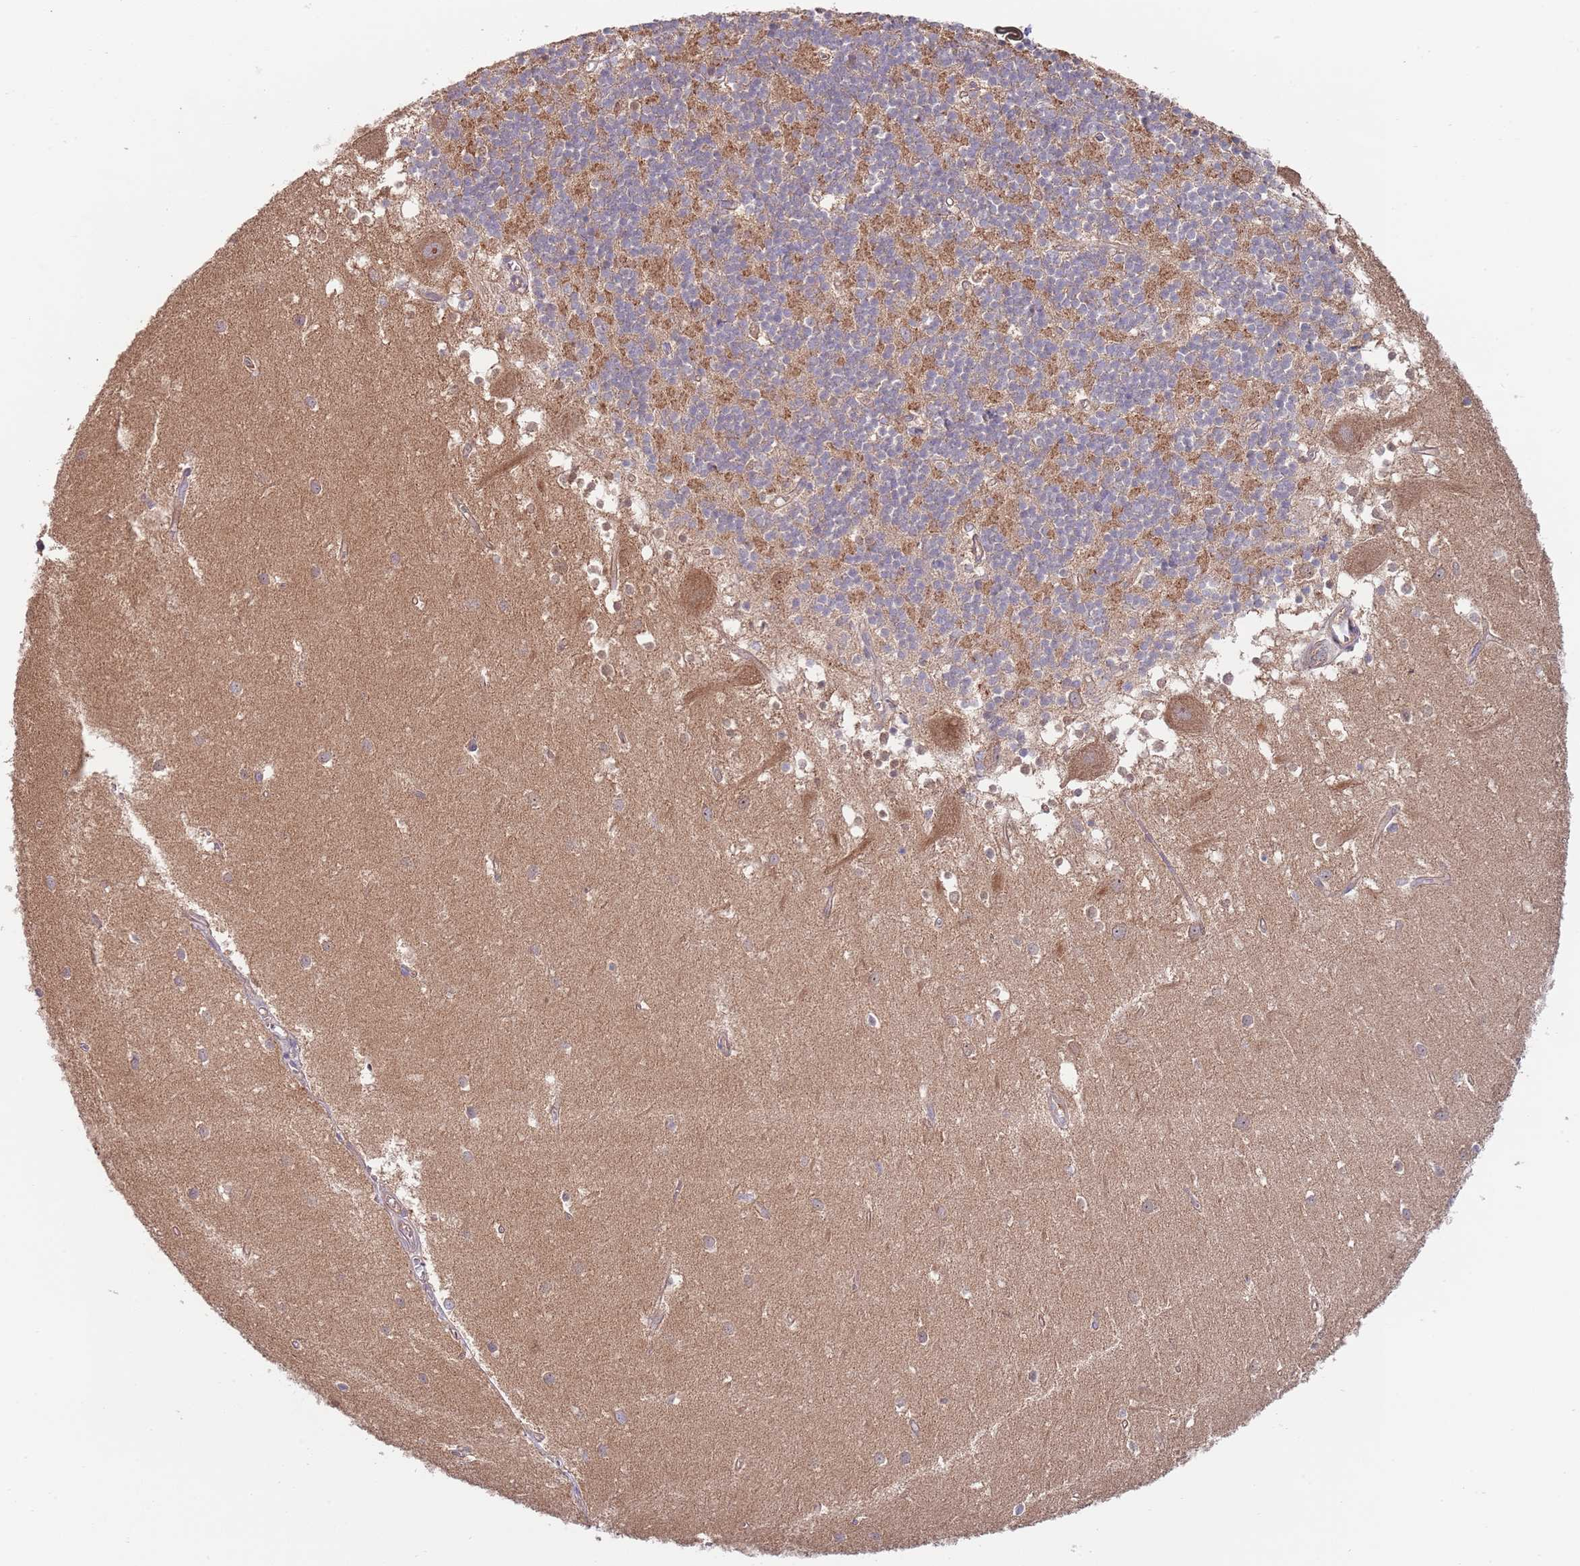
{"staining": {"intensity": "moderate", "quantity": "25%-75%", "location": "cytoplasmic/membranous"}, "tissue": "cerebellum", "cell_type": "Cells in granular layer", "image_type": "normal", "snomed": [{"axis": "morphology", "description": "Normal tissue, NOS"}, {"axis": "topography", "description": "Cerebellum"}], "caption": "Human cerebellum stained for a protein (brown) reveals moderate cytoplasmic/membranous positive expression in approximately 25%-75% of cells in granular layer.", "gene": "EIF3F", "patient": {"sex": "male", "age": 54}}